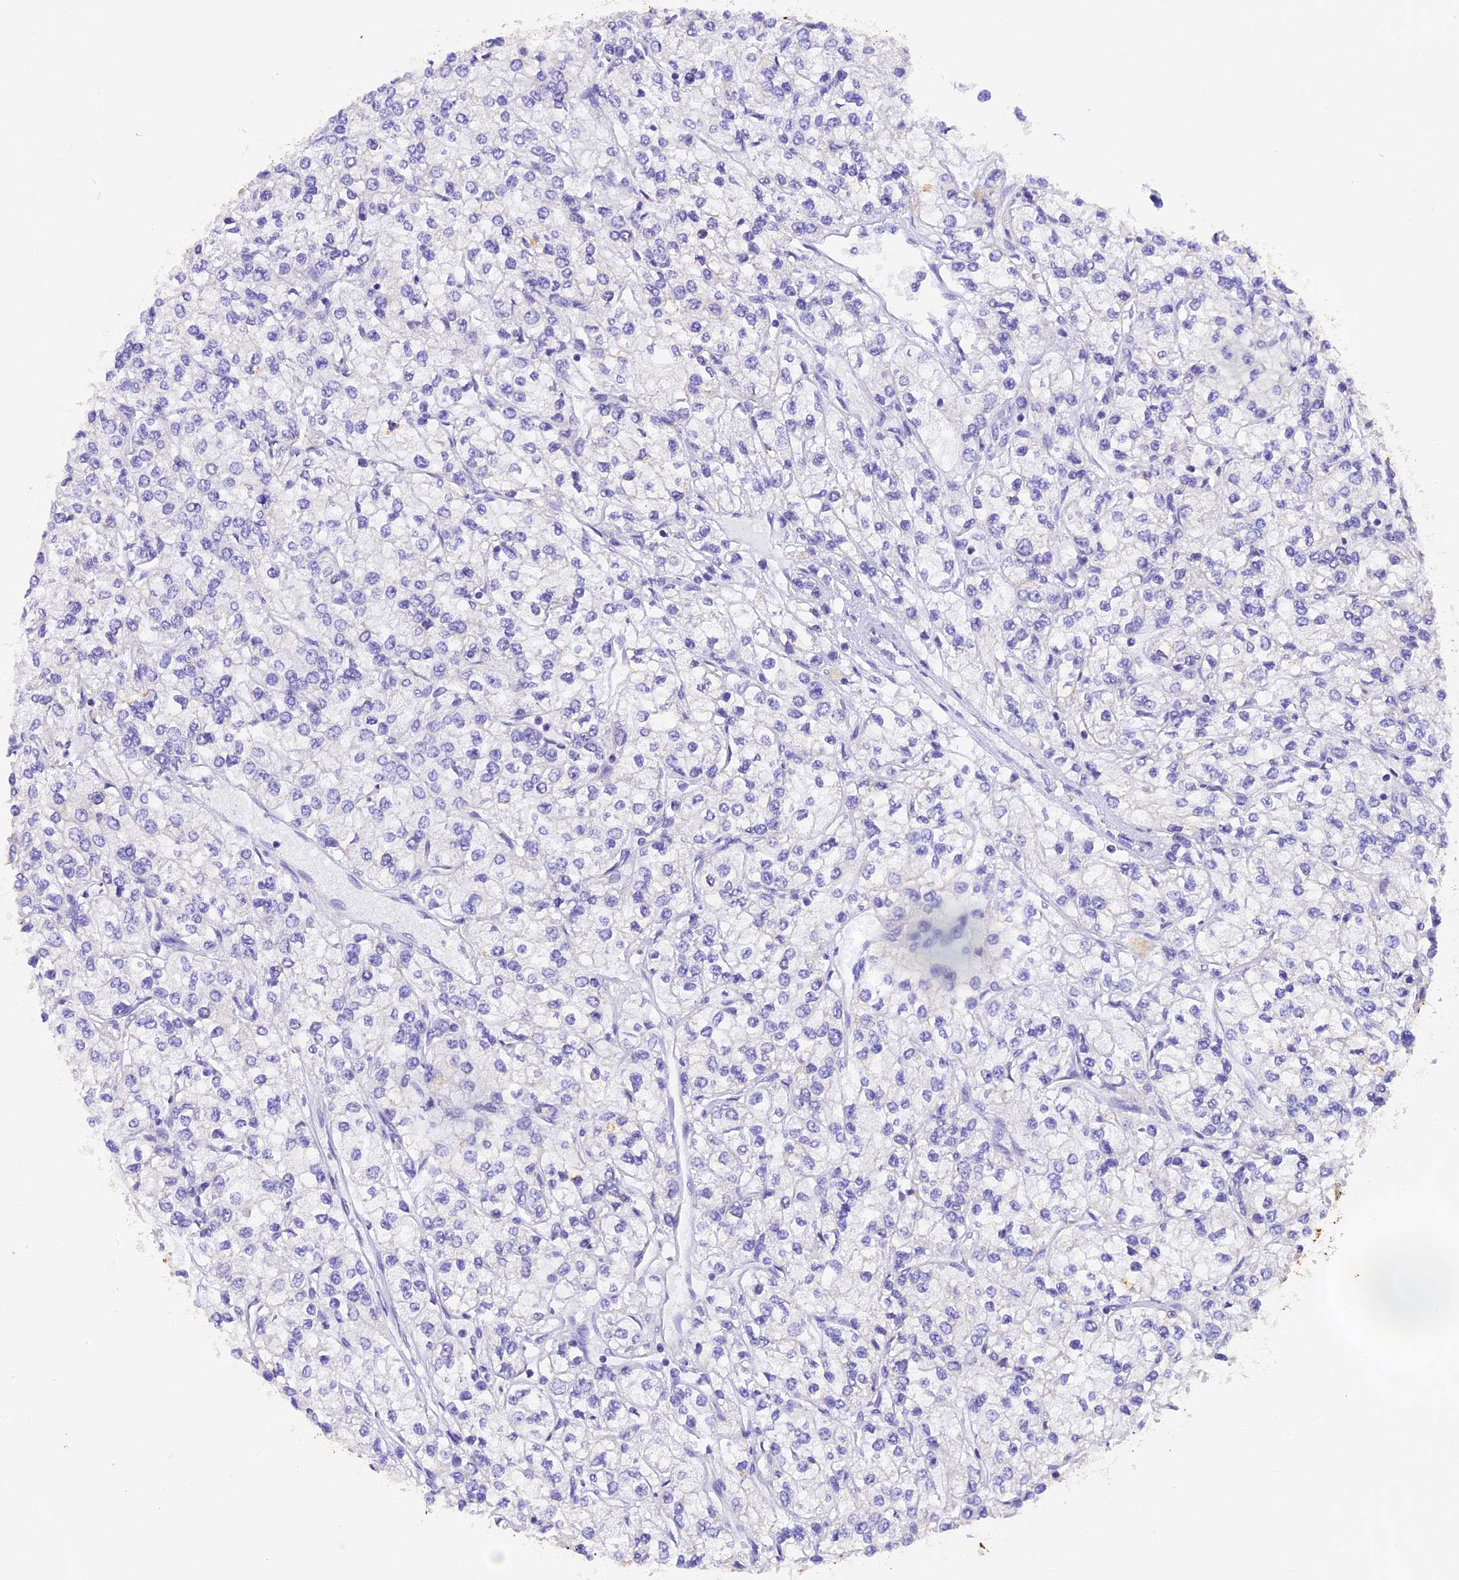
{"staining": {"intensity": "negative", "quantity": "none", "location": "none"}, "tissue": "renal cancer", "cell_type": "Tumor cells", "image_type": "cancer", "snomed": [{"axis": "morphology", "description": "Adenocarcinoma, NOS"}, {"axis": "topography", "description": "Kidney"}], "caption": "A micrograph of renal cancer (adenocarcinoma) stained for a protein exhibits no brown staining in tumor cells.", "gene": "PKIA", "patient": {"sex": "male", "age": 80}}